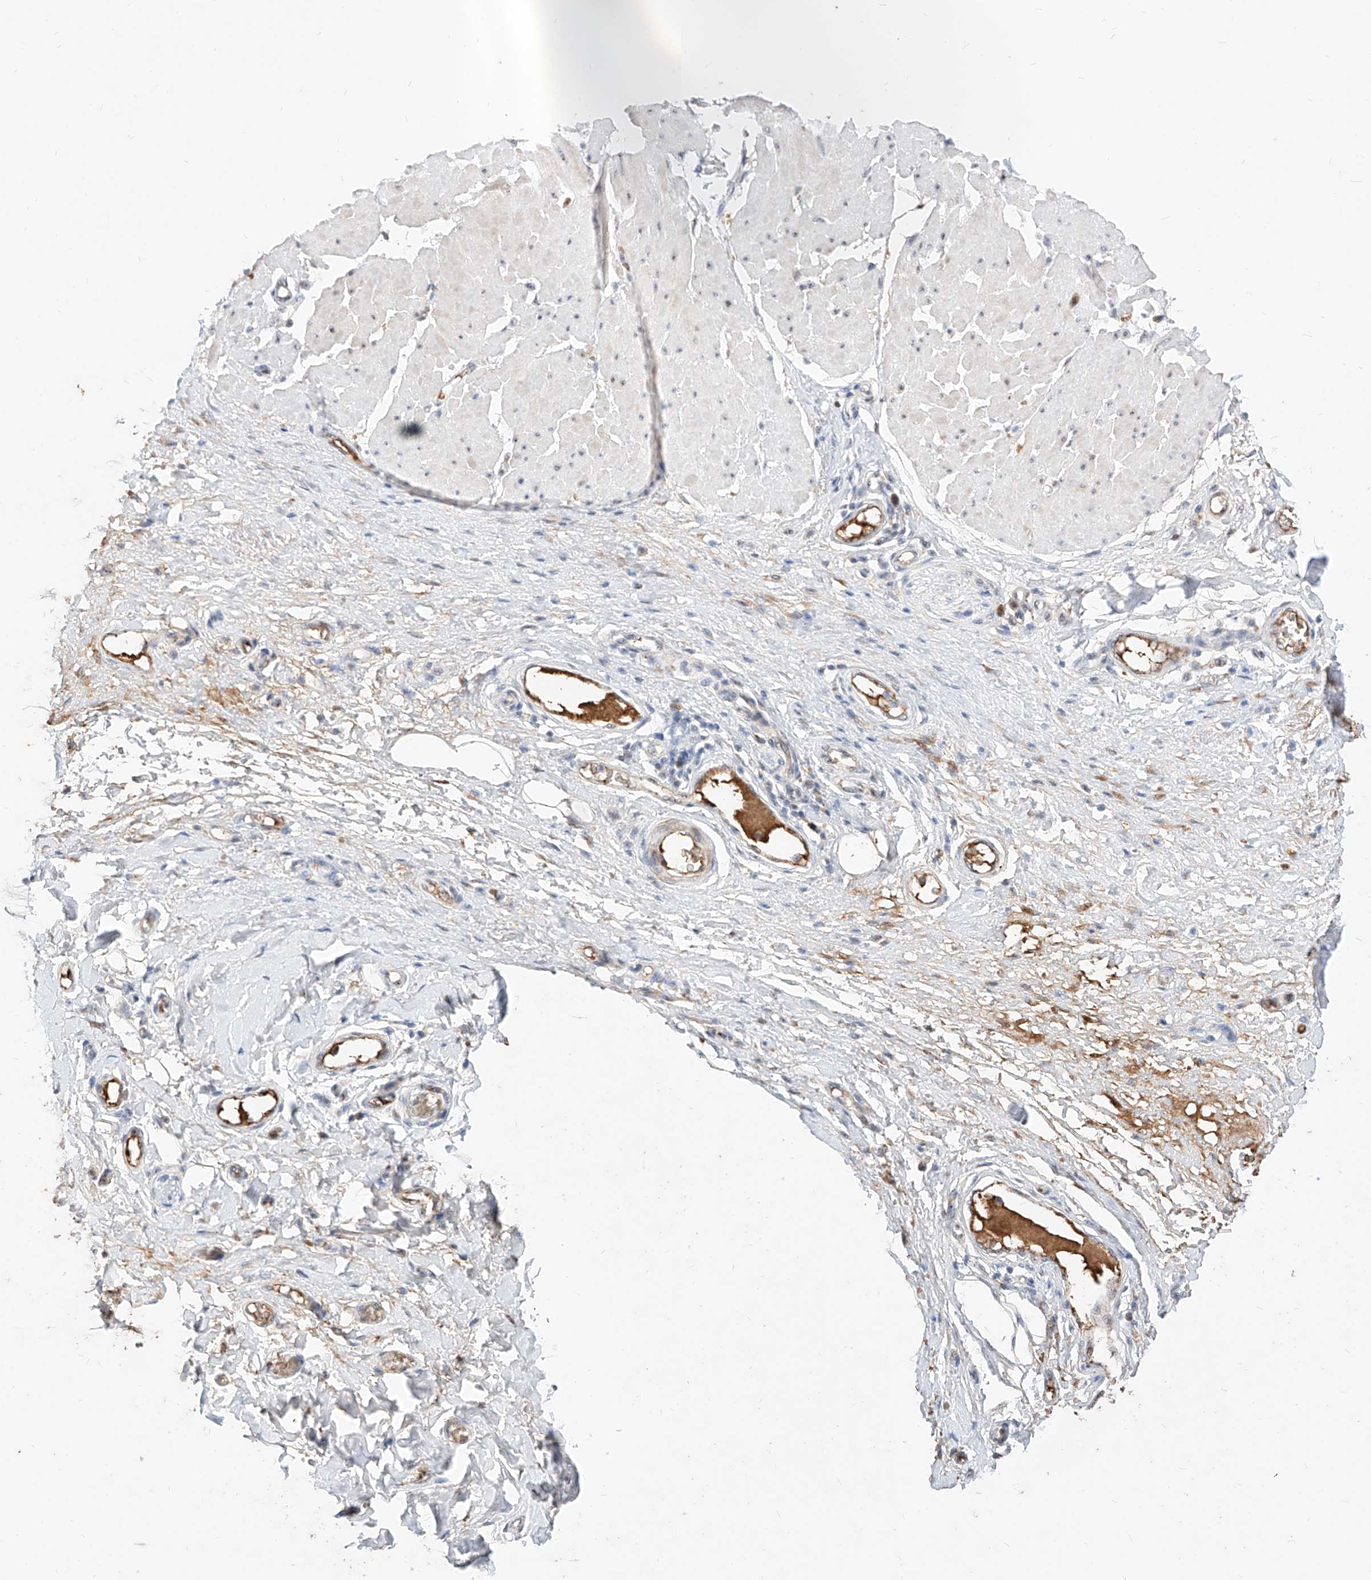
{"staining": {"intensity": "moderate", "quantity": ">75%", "location": "nuclear"}, "tissue": "adipose tissue", "cell_type": "Adipocytes", "image_type": "normal", "snomed": [{"axis": "morphology", "description": "Normal tissue, NOS"}, {"axis": "morphology", "description": "Adenocarcinoma, NOS"}, {"axis": "topography", "description": "Esophagus"}, {"axis": "topography", "description": "Stomach, upper"}, {"axis": "topography", "description": "Peripheral nerve tissue"}], "caption": "Adipose tissue stained with immunohistochemistry (IHC) displays moderate nuclear positivity in about >75% of adipocytes.", "gene": "ZFP42", "patient": {"sex": "male", "age": 62}}